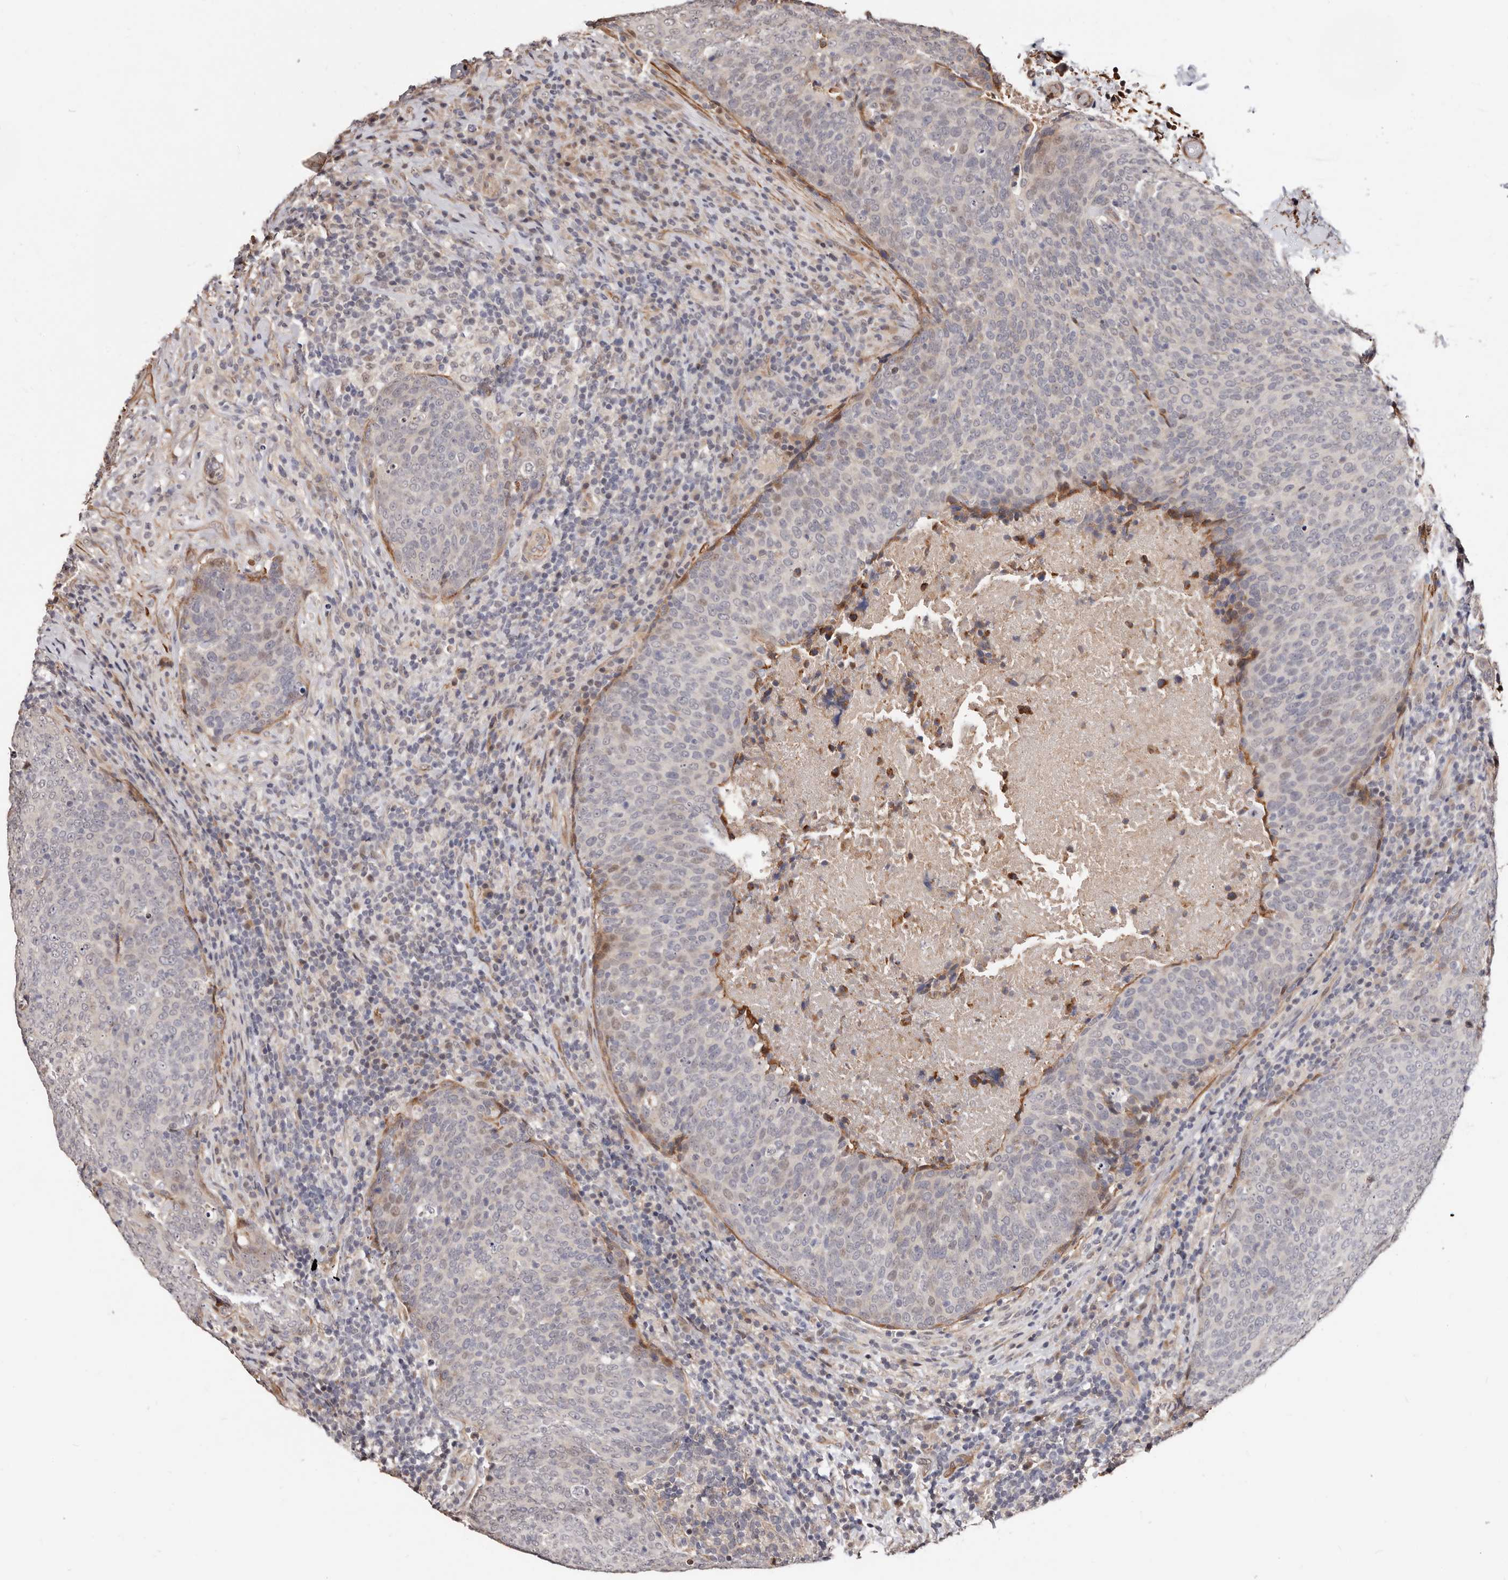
{"staining": {"intensity": "negative", "quantity": "none", "location": "none"}, "tissue": "head and neck cancer", "cell_type": "Tumor cells", "image_type": "cancer", "snomed": [{"axis": "morphology", "description": "Squamous cell carcinoma, NOS"}, {"axis": "morphology", "description": "Squamous cell carcinoma, metastatic, NOS"}, {"axis": "topography", "description": "Lymph node"}, {"axis": "topography", "description": "Head-Neck"}], "caption": "Tumor cells show no significant expression in head and neck metastatic squamous cell carcinoma. Nuclei are stained in blue.", "gene": "TRIP13", "patient": {"sex": "male", "age": 62}}